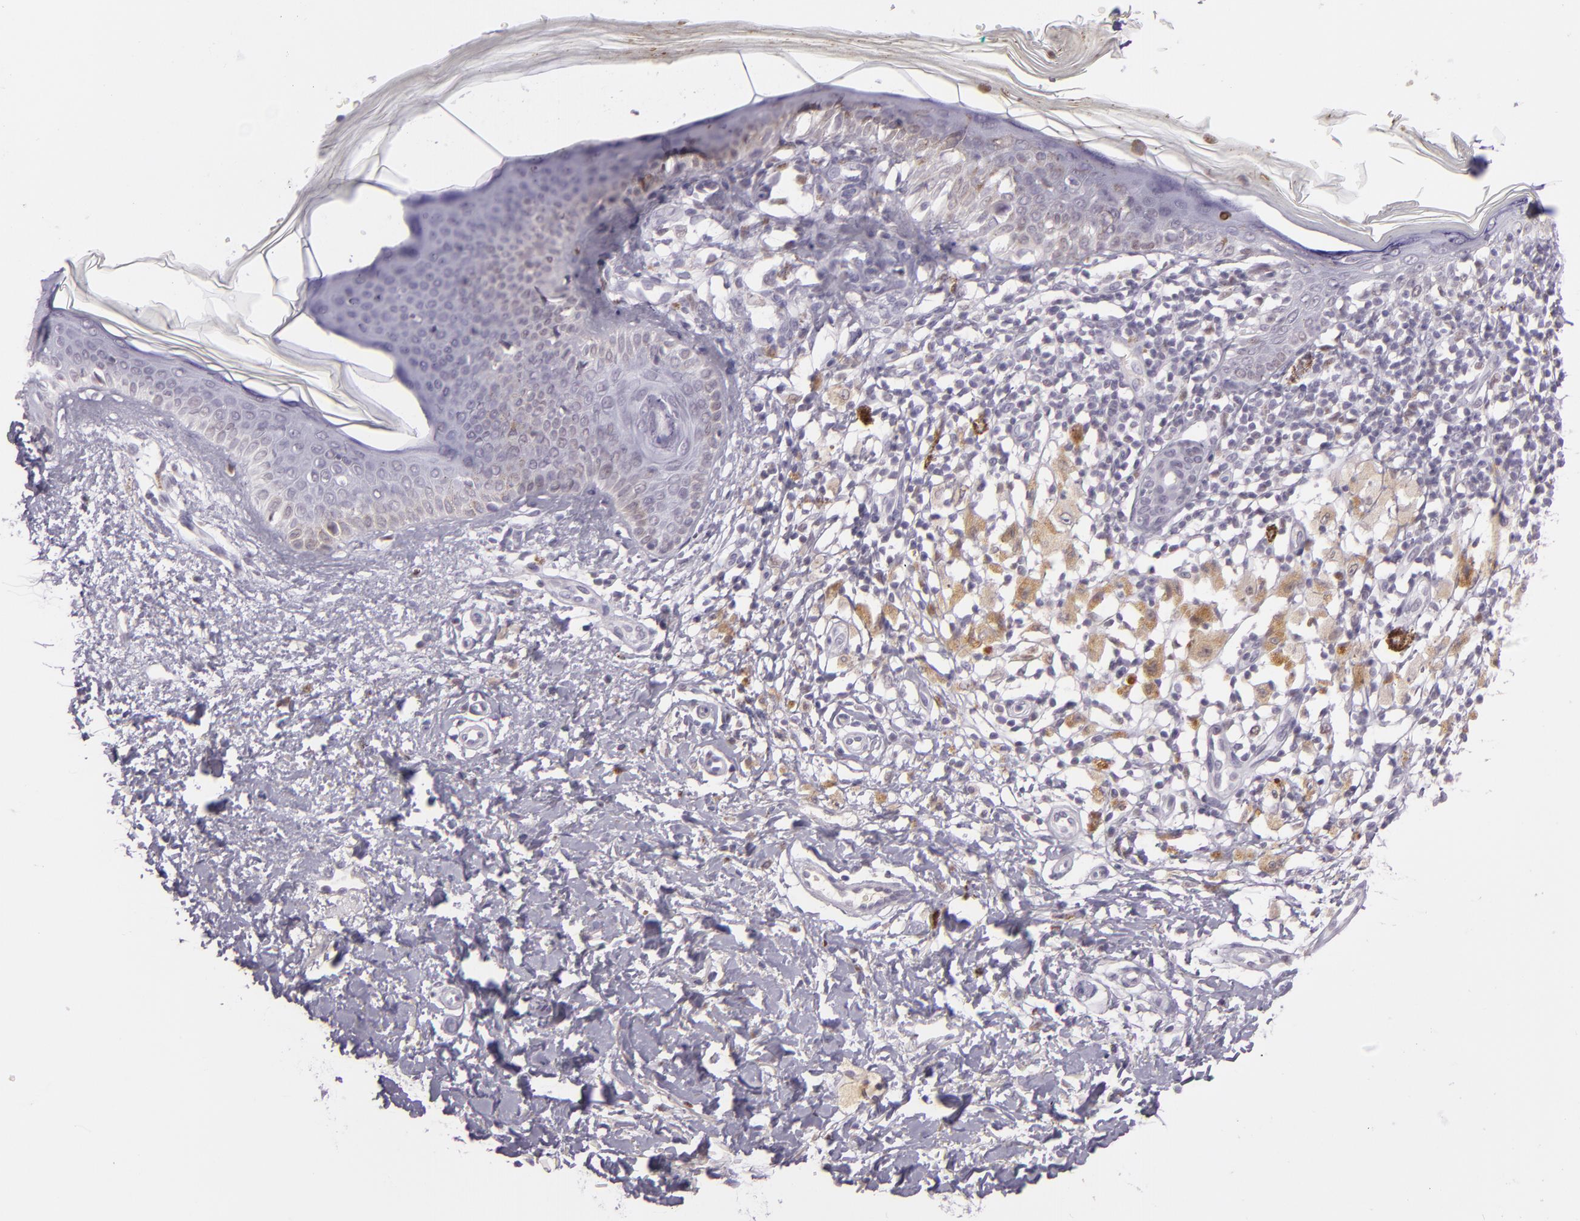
{"staining": {"intensity": "negative", "quantity": "none", "location": "none"}, "tissue": "melanoma", "cell_type": "Tumor cells", "image_type": "cancer", "snomed": [{"axis": "morphology", "description": "Malignant melanoma, NOS"}, {"axis": "topography", "description": "Skin"}], "caption": "Immunohistochemistry photomicrograph of malignant melanoma stained for a protein (brown), which demonstrates no expression in tumor cells.", "gene": "CHEK2", "patient": {"sex": "male", "age": 88}}